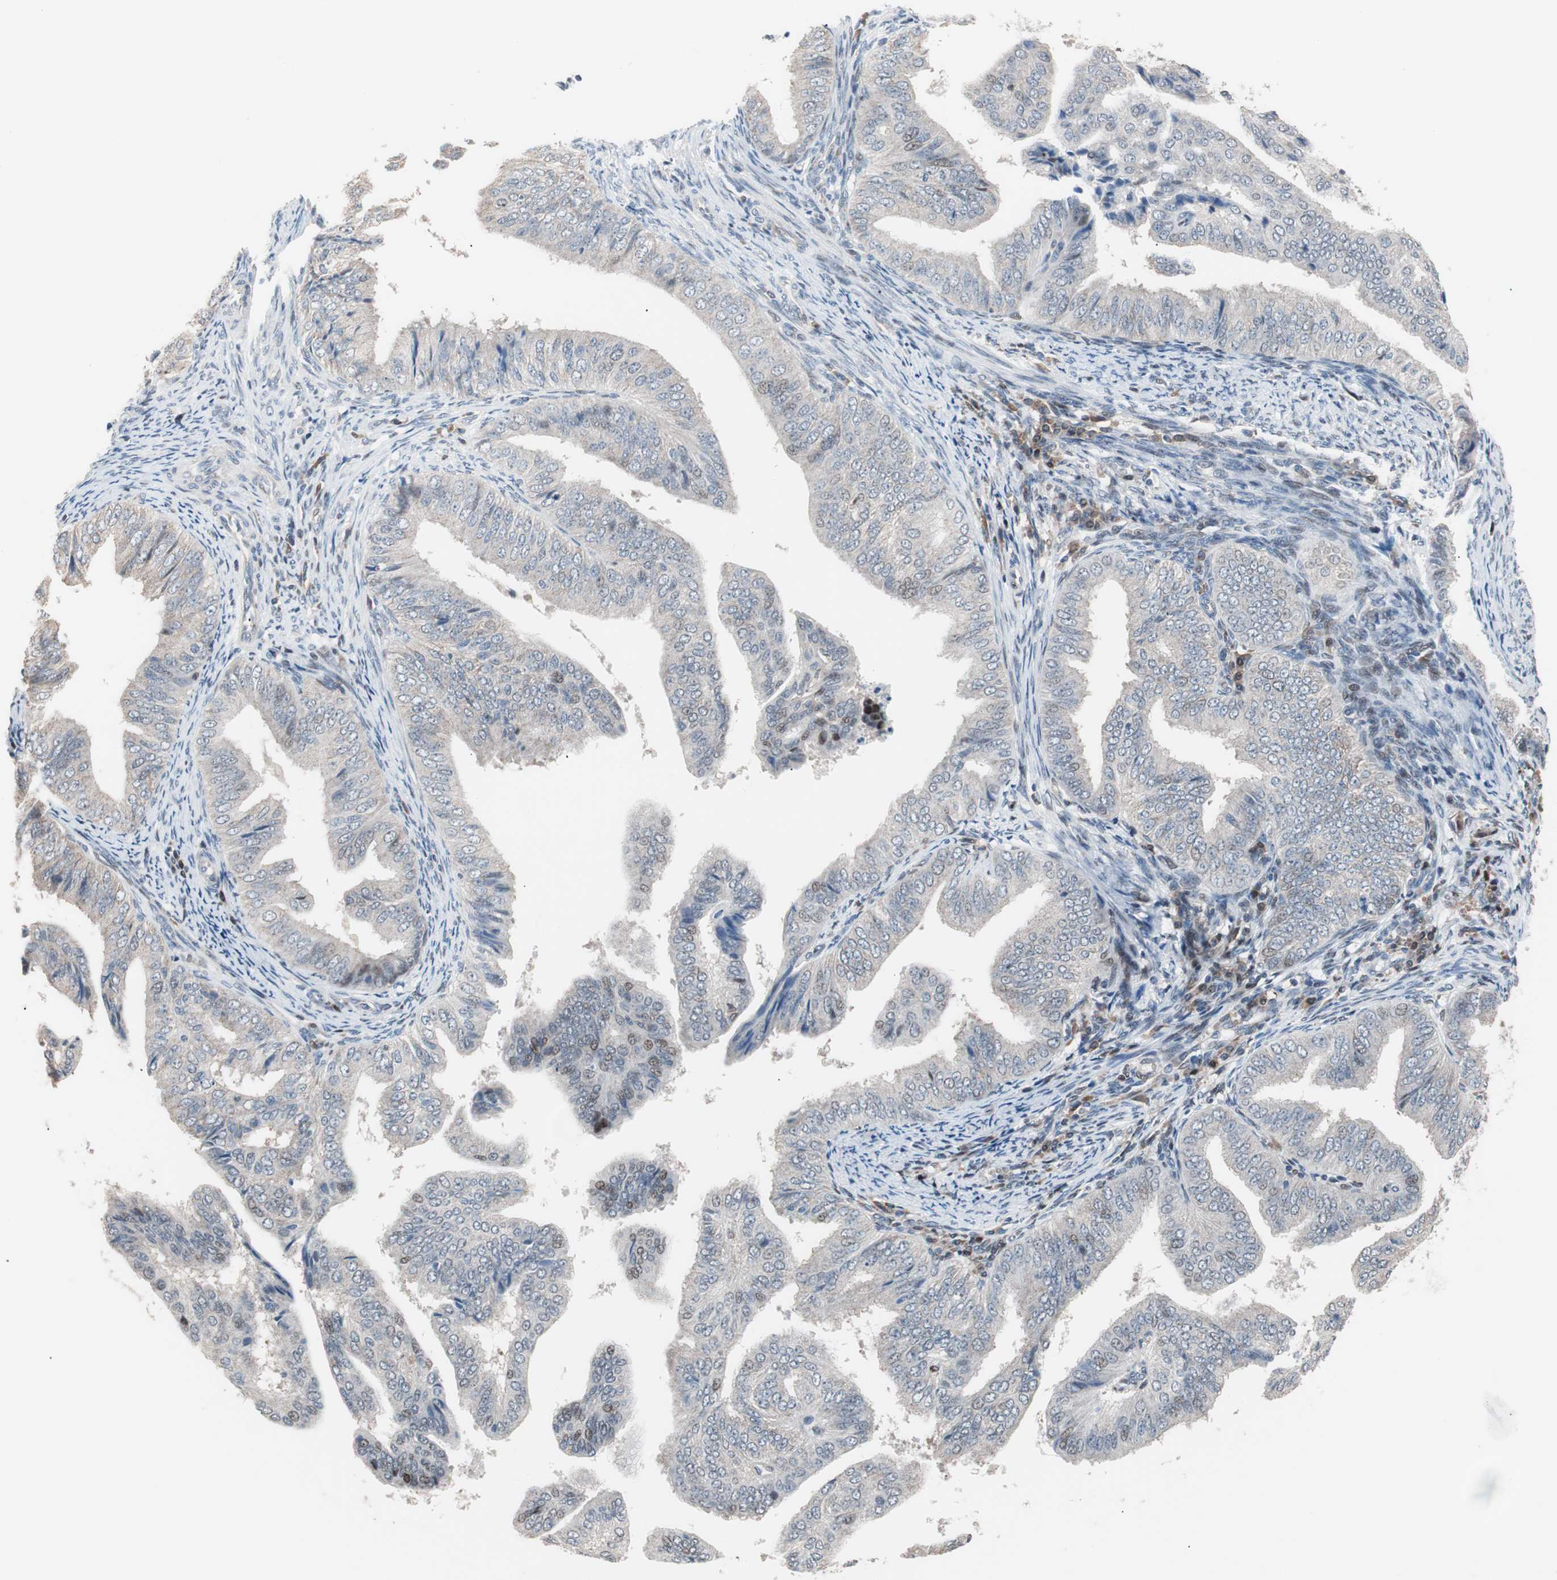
{"staining": {"intensity": "weak", "quantity": "<25%", "location": "cytoplasmic/membranous"}, "tissue": "endometrial cancer", "cell_type": "Tumor cells", "image_type": "cancer", "snomed": [{"axis": "morphology", "description": "Adenocarcinoma, NOS"}, {"axis": "topography", "description": "Endometrium"}], "caption": "Endometrial adenocarcinoma was stained to show a protein in brown. There is no significant staining in tumor cells.", "gene": "POLH", "patient": {"sex": "female", "age": 58}}